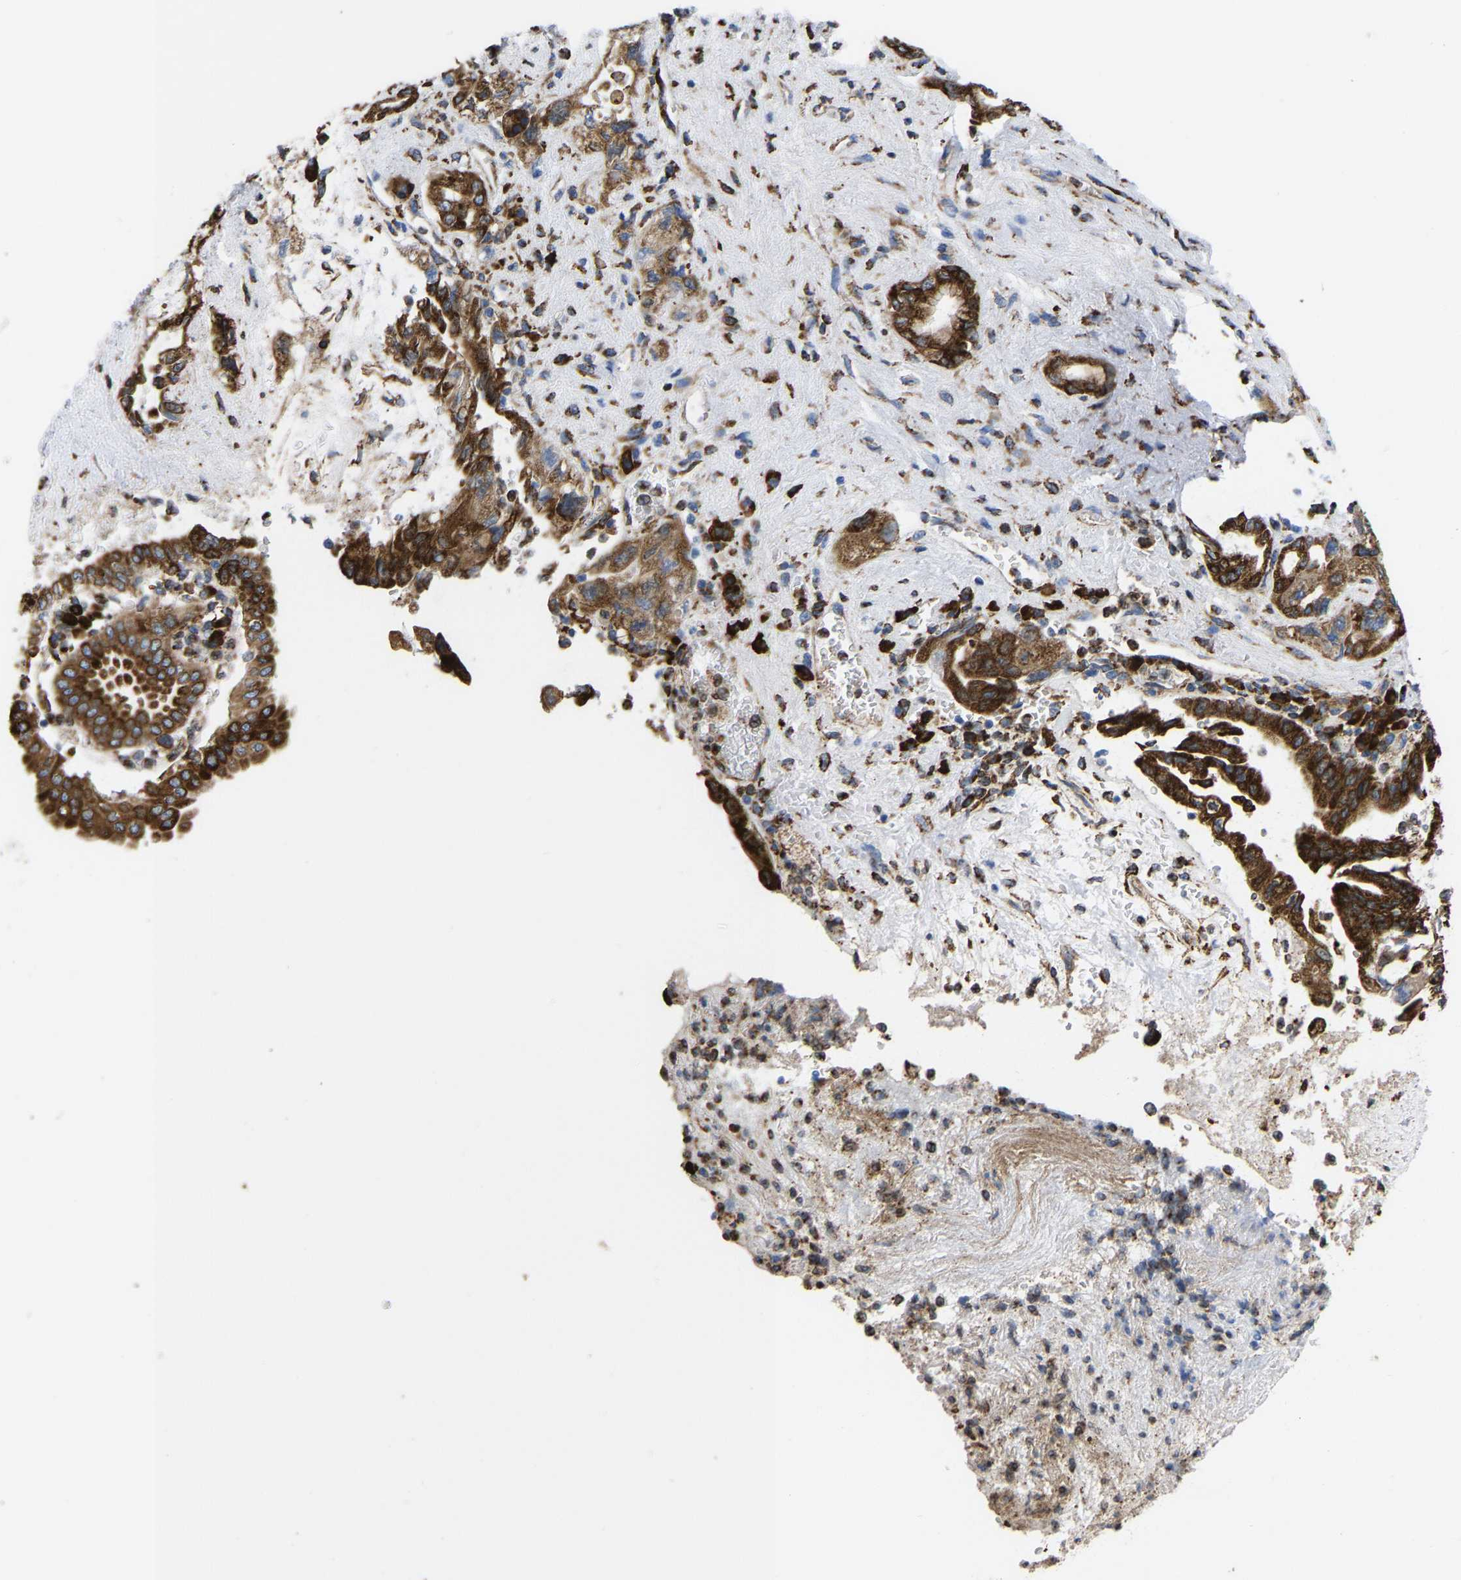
{"staining": {"intensity": "strong", "quantity": ">75%", "location": "cytoplasmic/membranous"}, "tissue": "pancreatic cancer", "cell_type": "Tumor cells", "image_type": "cancer", "snomed": [{"axis": "morphology", "description": "Adenocarcinoma, NOS"}, {"axis": "topography", "description": "Pancreas"}], "caption": "Pancreatic cancer (adenocarcinoma) was stained to show a protein in brown. There is high levels of strong cytoplasmic/membranous positivity in about >75% of tumor cells. The staining was performed using DAB (3,3'-diaminobenzidine) to visualize the protein expression in brown, while the nuclei were stained in blue with hematoxylin (Magnification: 20x).", "gene": "P4HB", "patient": {"sex": "female", "age": 73}}